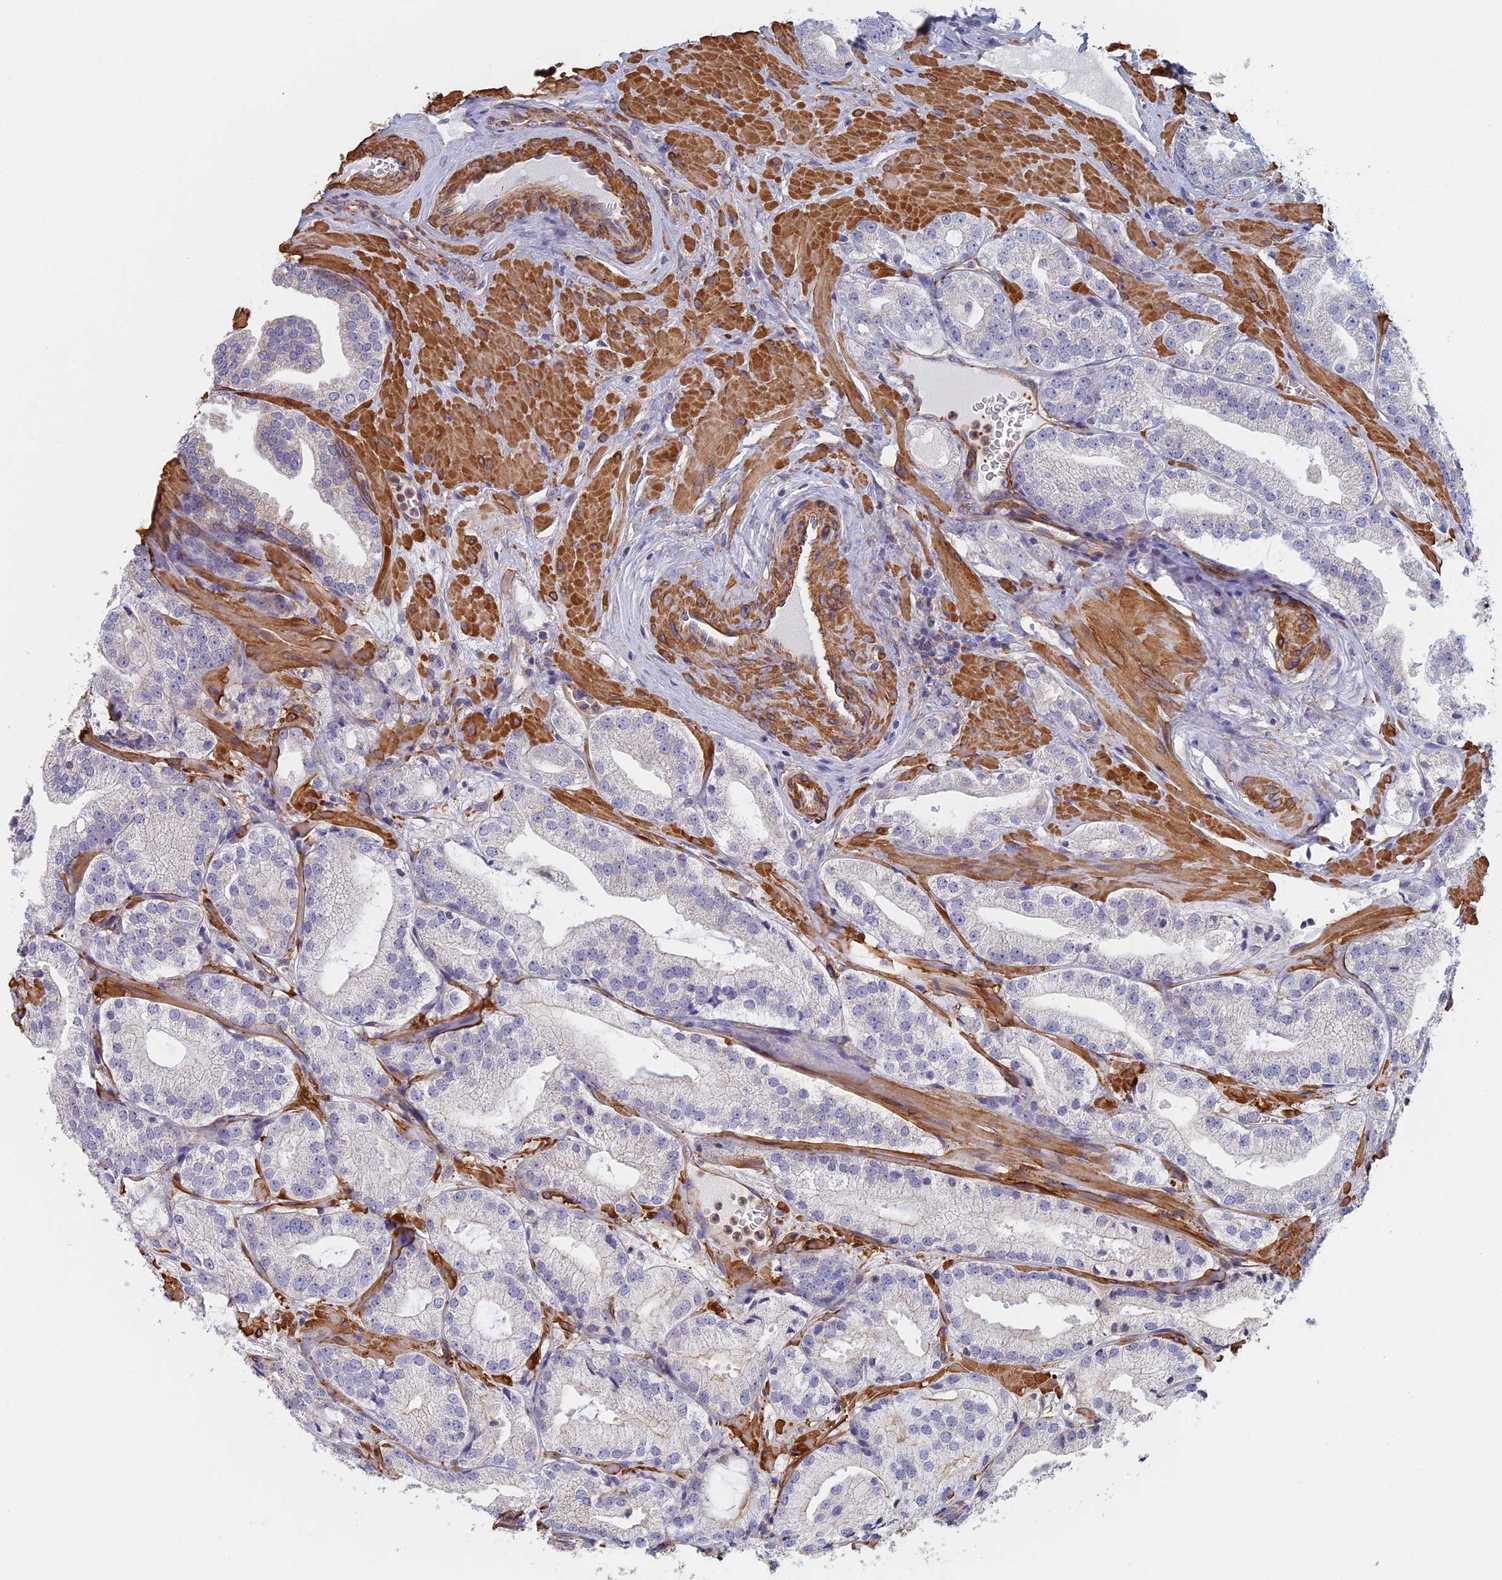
{"staining": {"intensity": "negative", "quantity": "none", "location": "none"}, "tissue": "prostate cancer", "cell_type": "Tumor cells", "image_type": "cancer", "snomed": [{"axis": "morphology", "description": "Adenocarcinoma, Low grade"}, {"axis": "topography", "description": "Prostate"}], "caption": "A histopathology image of human prostate cancer is negative for staining in tumor cells.", "gene": "PAK4", "patient": {"sex": "male", "age": 60}}